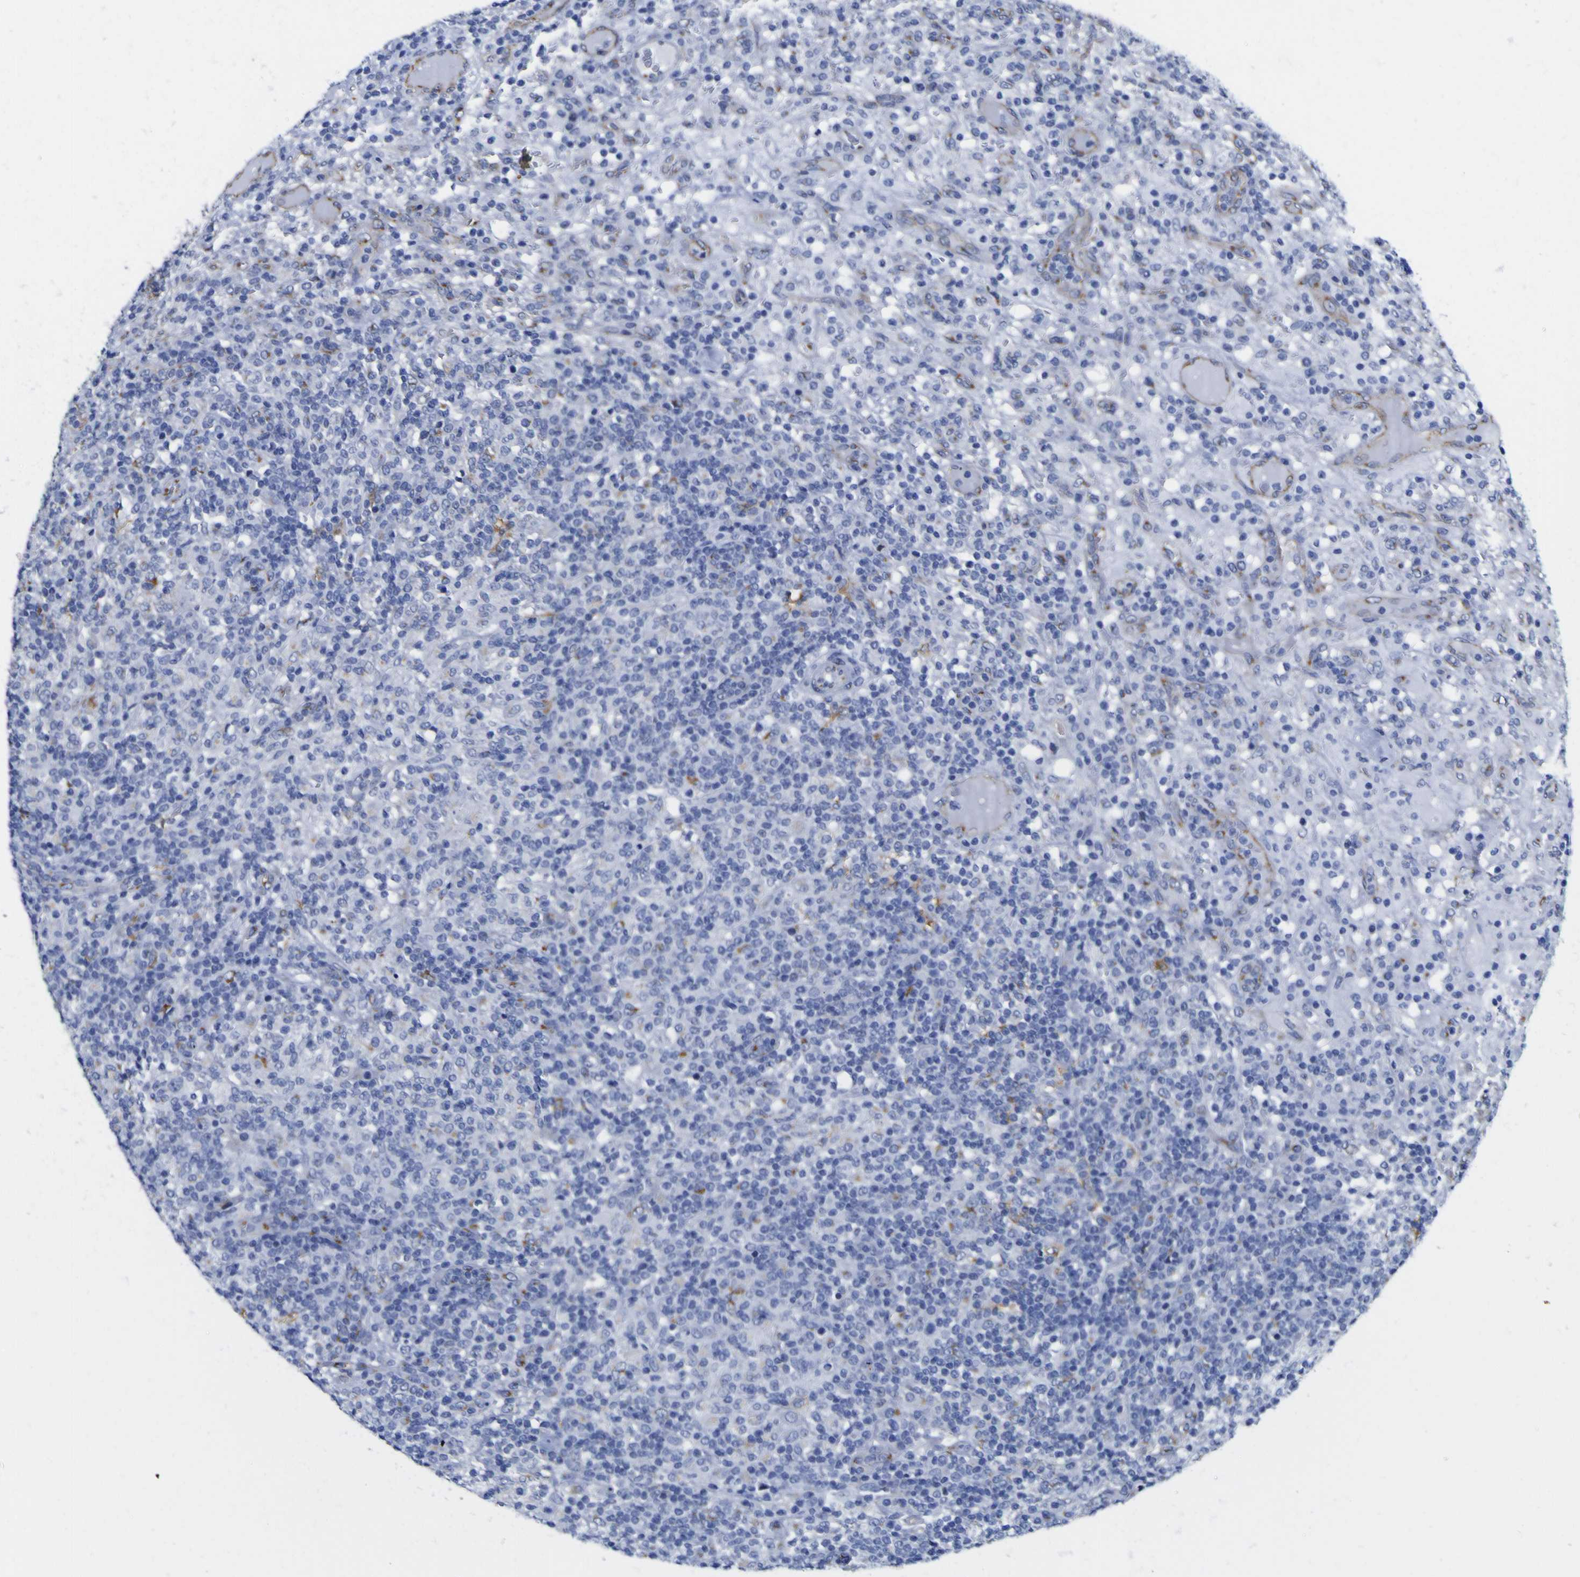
{"staining": {"intensity": "negative", "quantity": "none", "location": "none"}, "tissue": "lymphoma", "cell_type": "Tumor cells", "image_type": "cancer", "snomed": [{"axis": "morphology", "description": "Hodgkin's disease, NOS"}, {"axis": "topography", "description": "Lymph node"}], "caption": "Immunohistochemical staining of human Hodgkin's disease reveals no significant expression in tumor cells. The staining is performed using DAB (3,3'-diaminobenzidine) brown chromogen with nuclei counter-stained in using hematoxylin.", "gene": "GOLM1", "patient": {"sex": "male", "age": 70}}